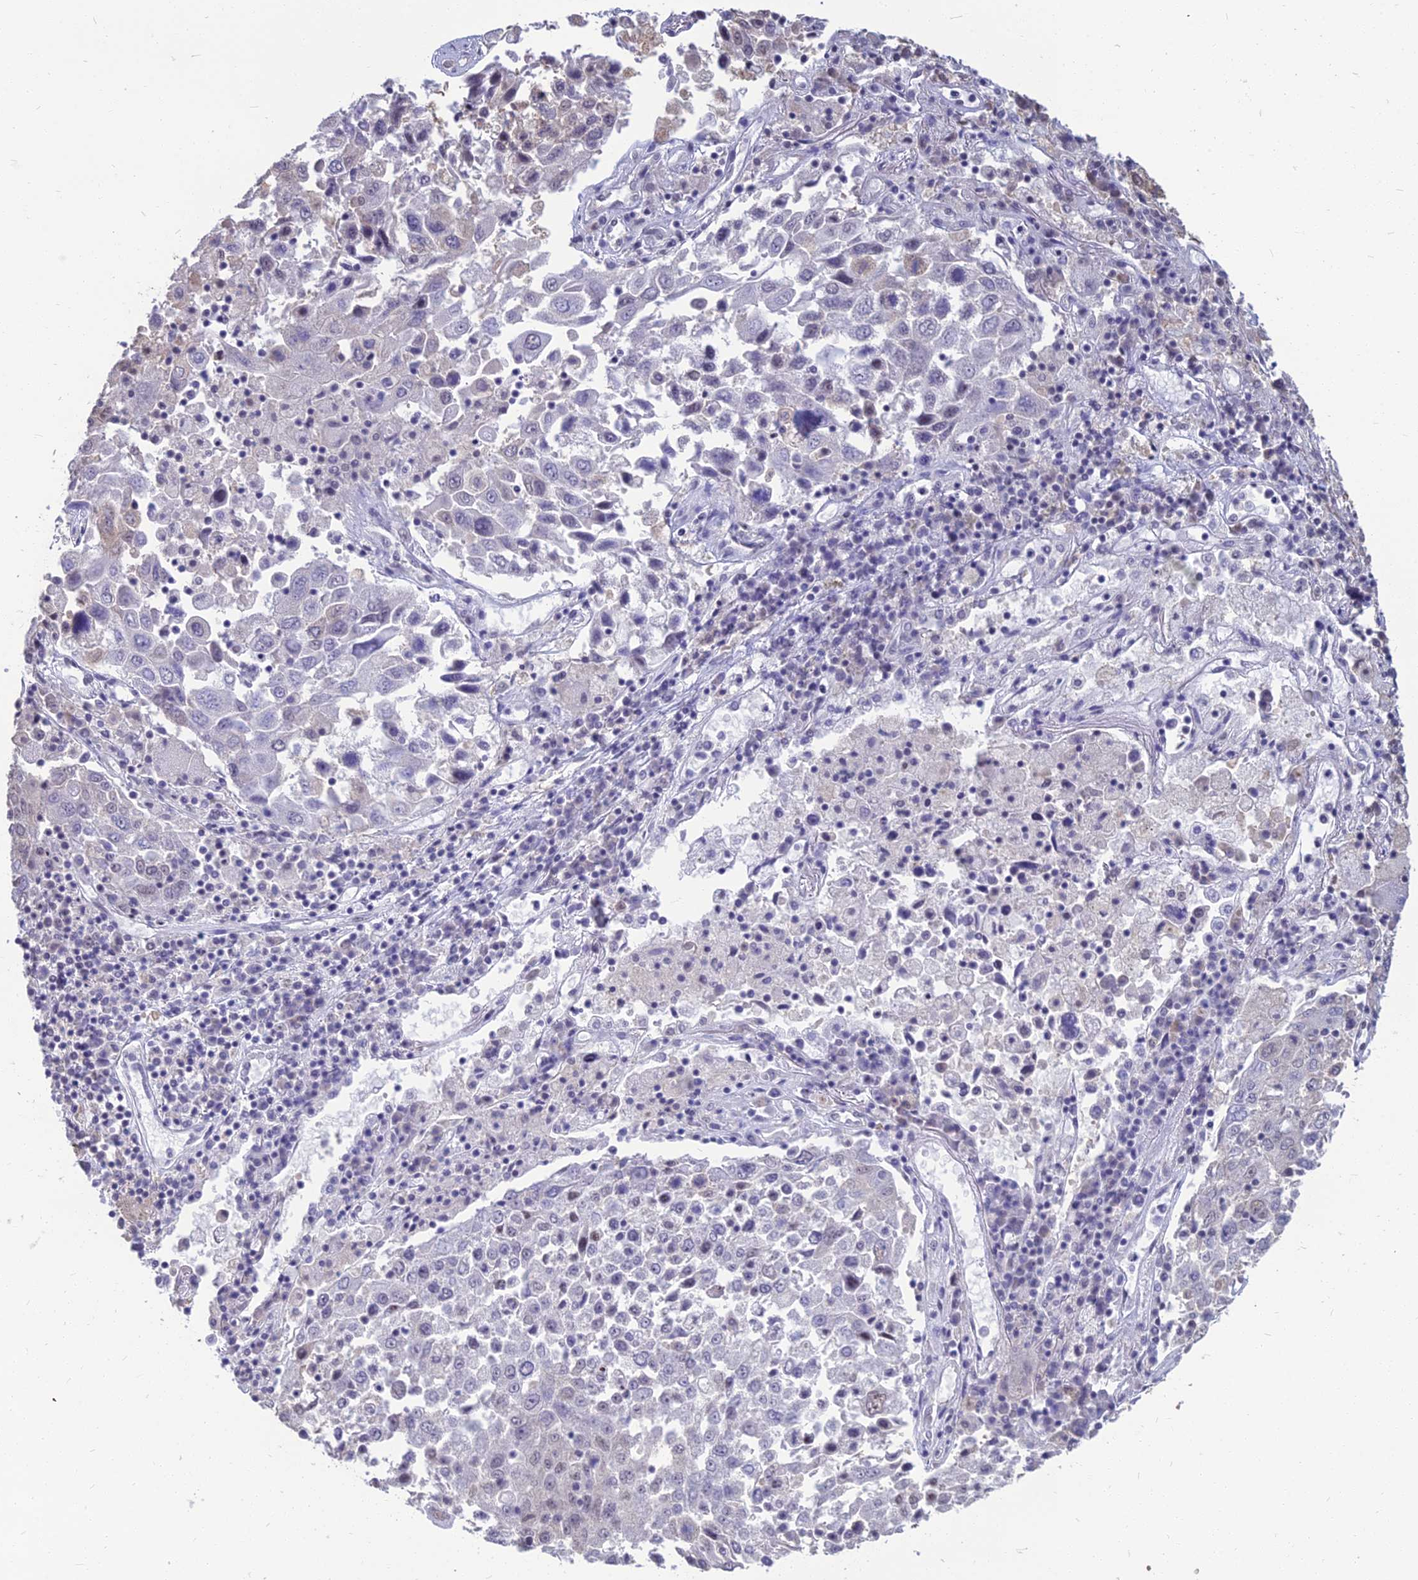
{"staining": {"intensity": "negative", "quantity": "none", "location": "none"}, "tissue": "lung cancer", "cell_type": "Tumor cells", "image_type": "cancer", "snomed": [{"axis": "morphology", "description": "Squamous cell carcinoma, NOS"}, {"axis": "topography", "description": "Lung"}], "caption": "Tumor cells show no significant protein positivity in lung squamous cell carcinoma. (DAB (3,3'-diaminobenzidine) immunohistochemistry (IHC) with hematoxylin counter stain).", "gene": "SRSF7", "patient": {"sex": "male", "age": 65}}